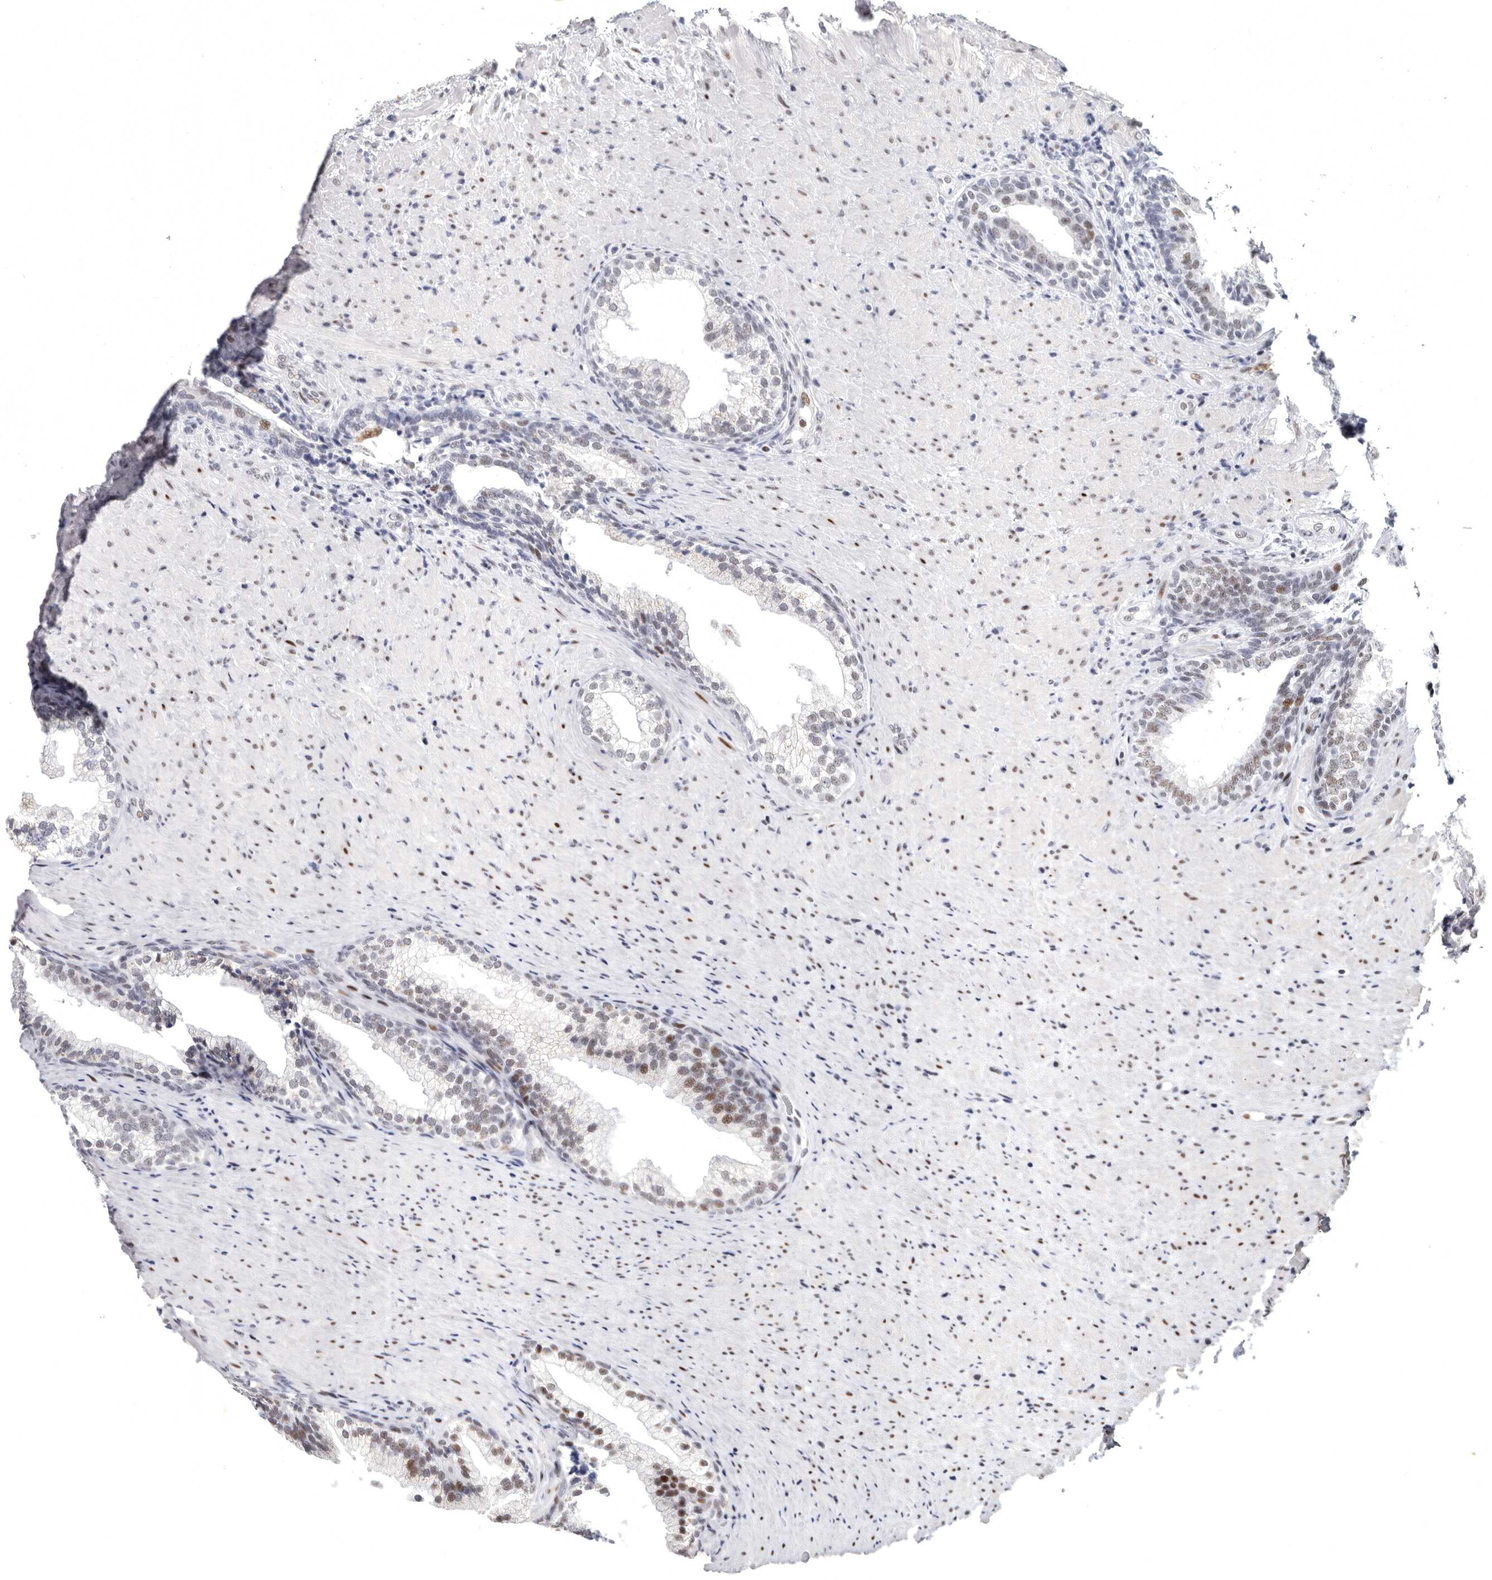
{"staining": {"intensity": "moderate", "quantity": "<25%", "location": "nuclear"}, "tissue": "prostate", "cell_type": "Glandular cells", "image_type": "normal", "snomed": [{"axis": "morphology", "description": "Normal tissue, NOS"}, {"axis": "topography", "description": "Prostate"}], "caption": "Glandular cells demonstrate low levels of moderate nuclear staining in about <25% of cells in unremarkable human prostate.", "gene": "WRAP73", "patient": {"sex": "male", "age": 76}}